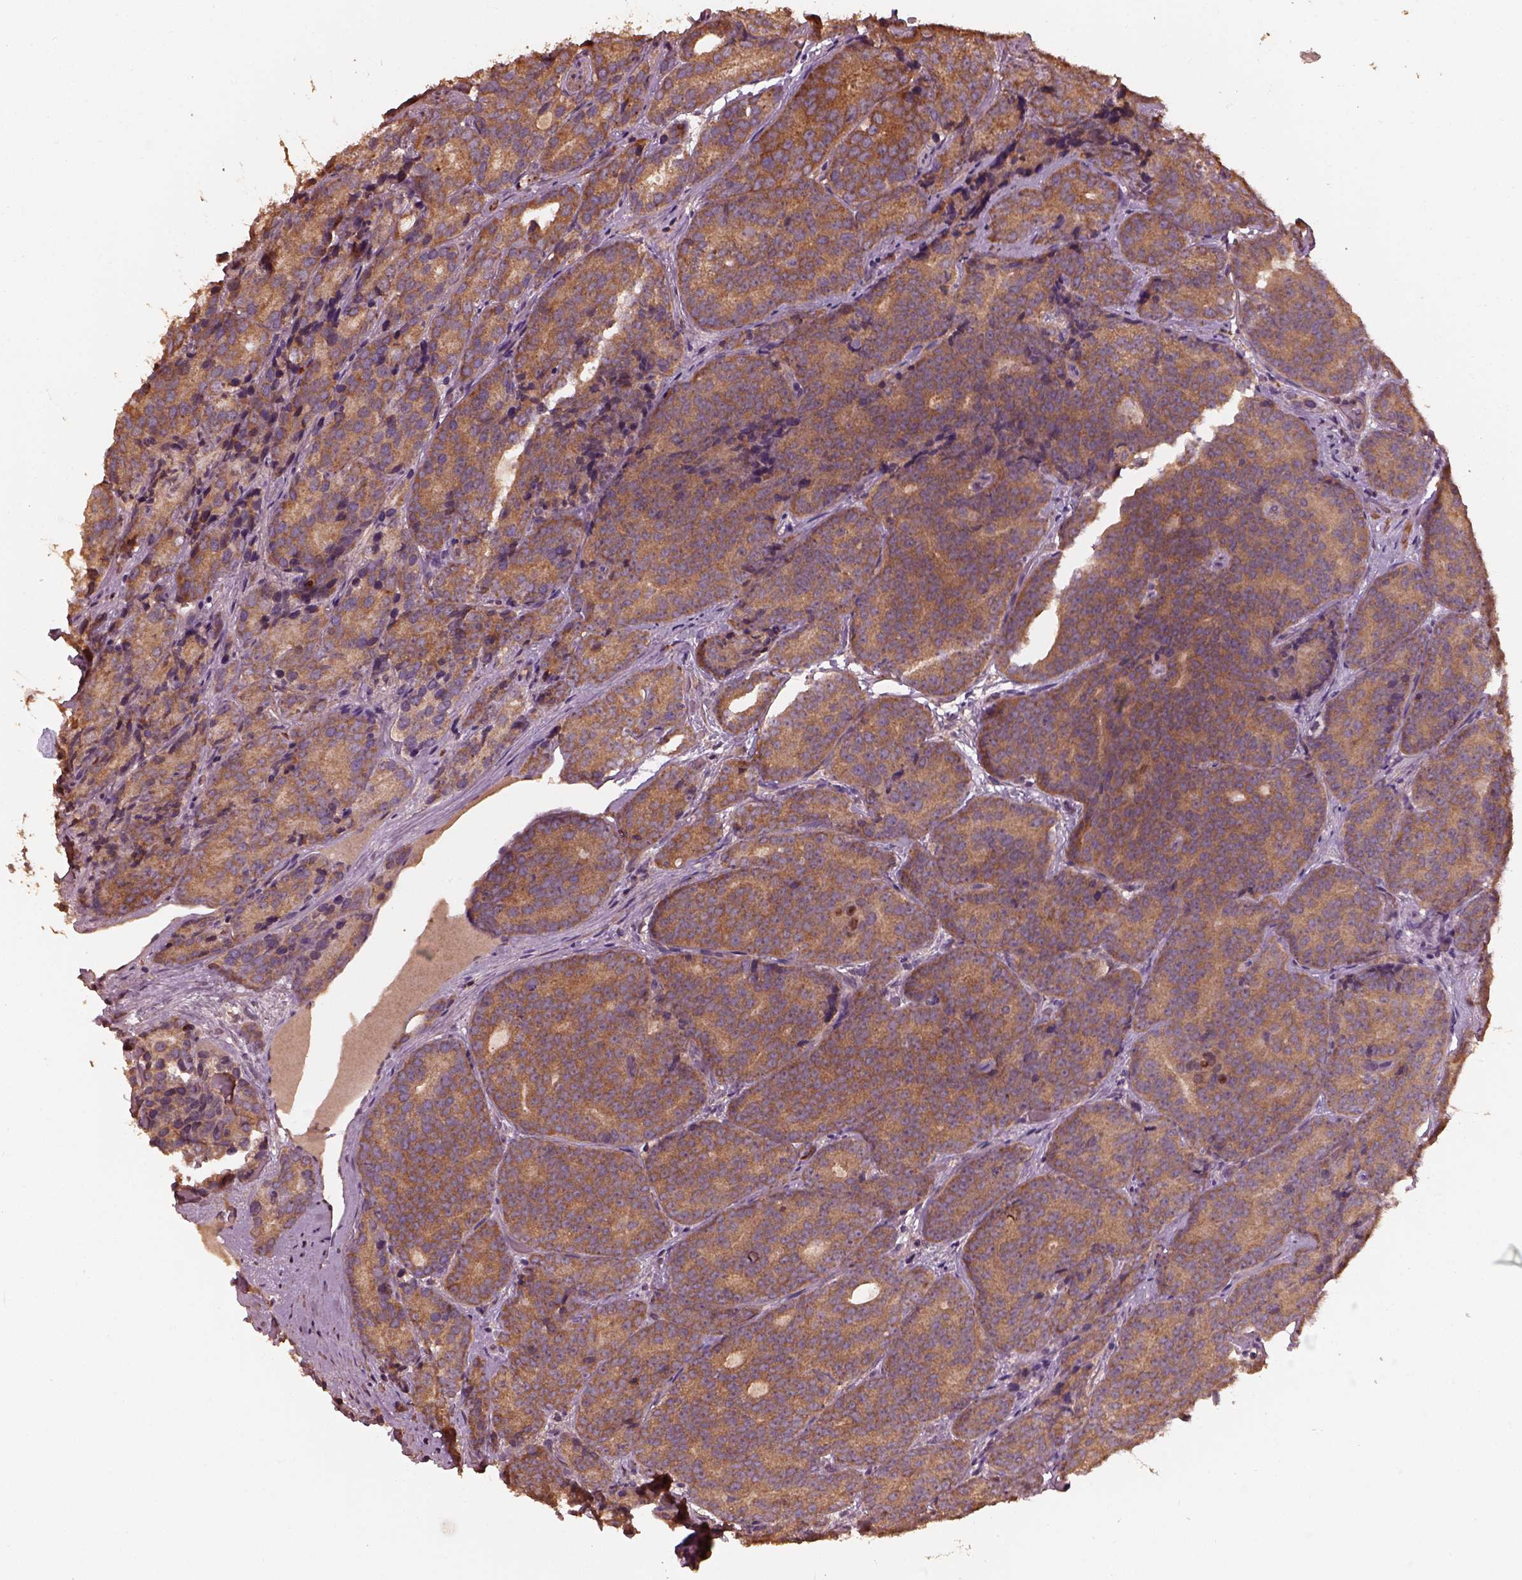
{"staining": {"intensity": "moderate", "quantity": ">75%", "location": "cytoplasmic/membranous"}, "tissue": "prostate cancer", "cell_type": "Tumor cells", "image_type": "cancer", "snomed": [{"axis": "morphology", "description": "Adenocarcinoma, NOS"}, {"axis": "topography", "description": "Prostate"}], "caption": "DAB (3,3'-diaminobenzidine) immunohistochemical staining of human adenocarcinoma (prostate) exhibits moderate cytoplasmic/membranous protein staining in approximately >75% of tumor cells.", "gene": "METTL4", "patient": {"sex": "male", "age": 71}}